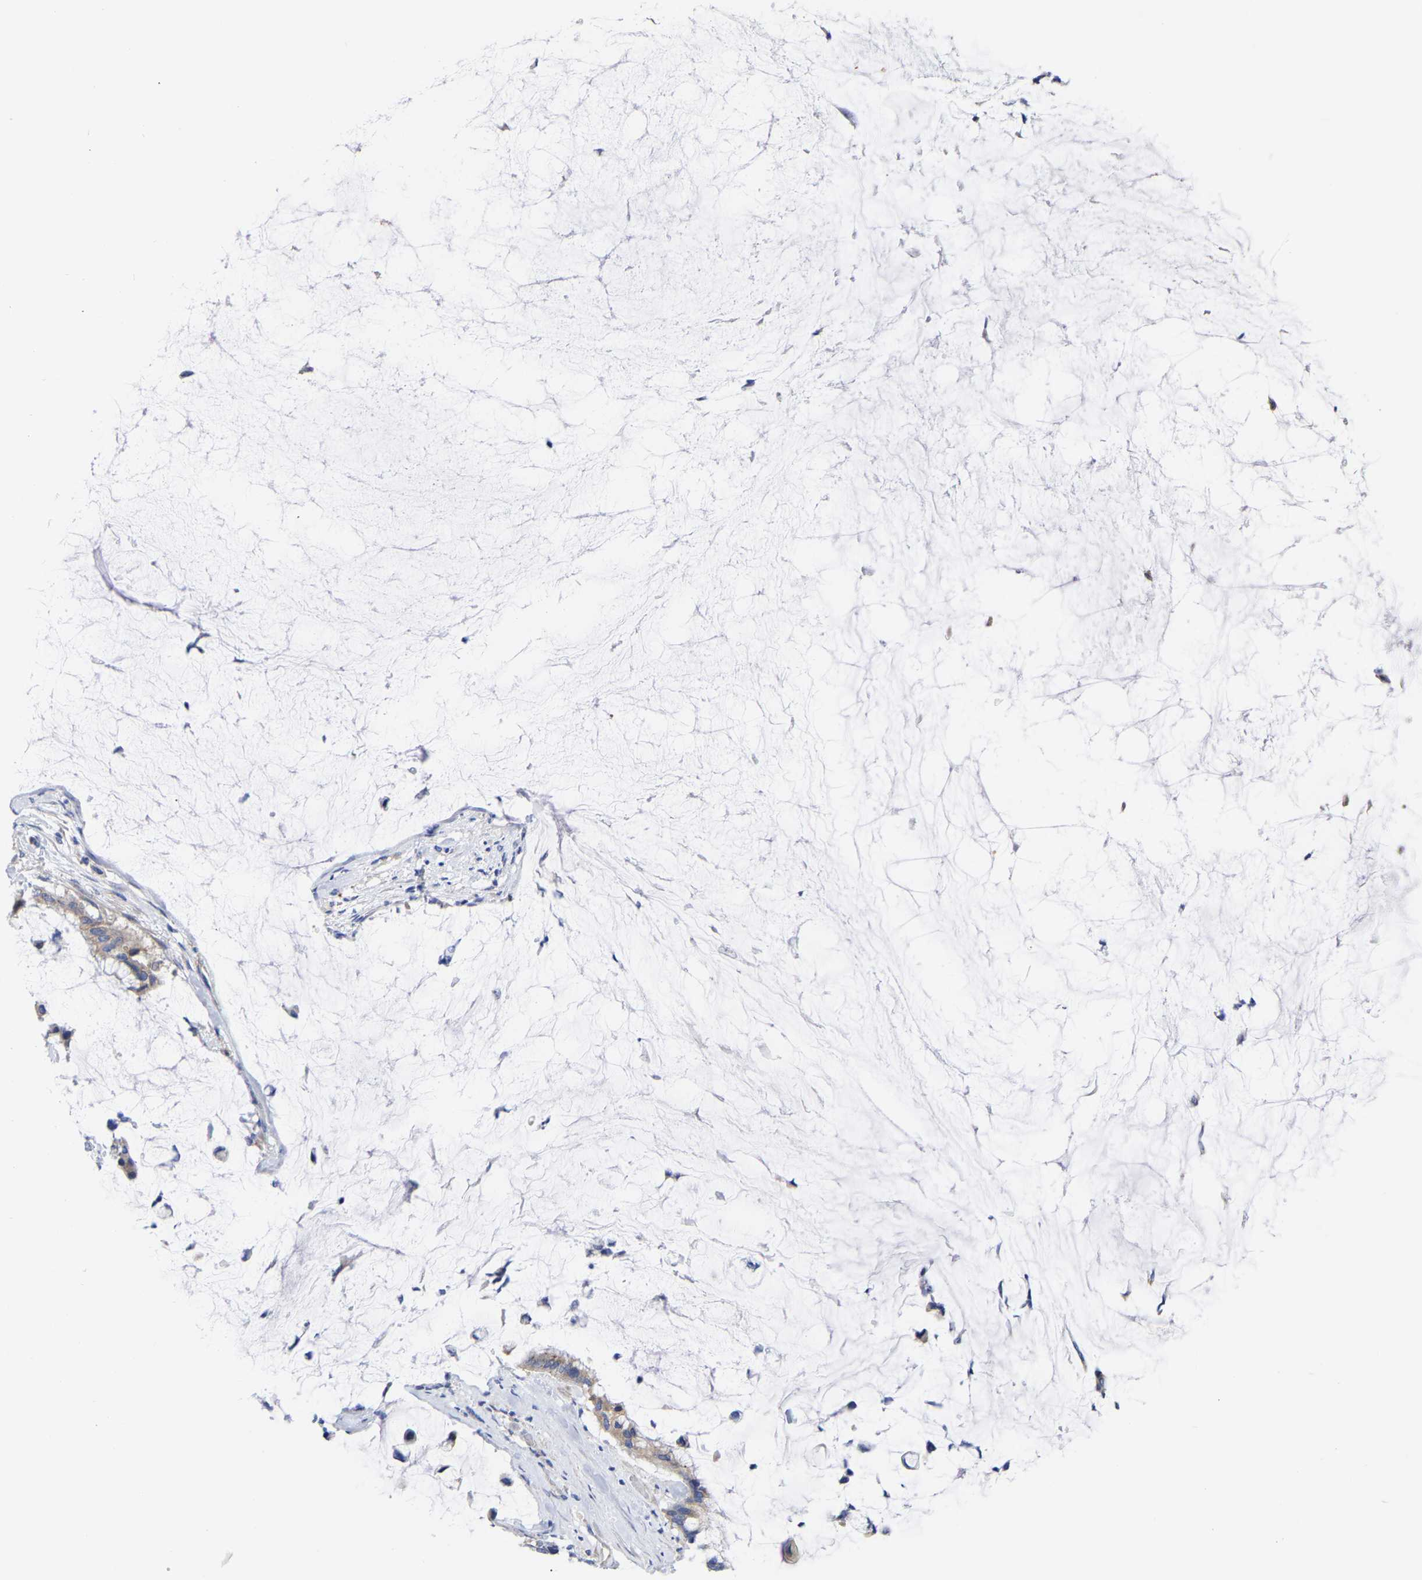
{"staining": {"intensity": "weak", "quantity": ">75%", "location": "cytoplasmic/membranous"}, "tissue": "pancreatic cancer", "cell_type": "Tumor cells", "image_type": "cancer", "snomed": [{"axis": "morphology", "description": "Adenocarcinoma, NOS"}, {"axis": "topography", "description": "Pancreas"}], "caption": "Protein analysis of pancreatic cancer tissue shows weak cytoplasmic/membranous positivity in about >75% of tumor cells. (brown staining indicates protein expression, while blue staining denotes nuclei).", "gene": "CFAP298", "patient": {"sex": "male", "age": 41}}